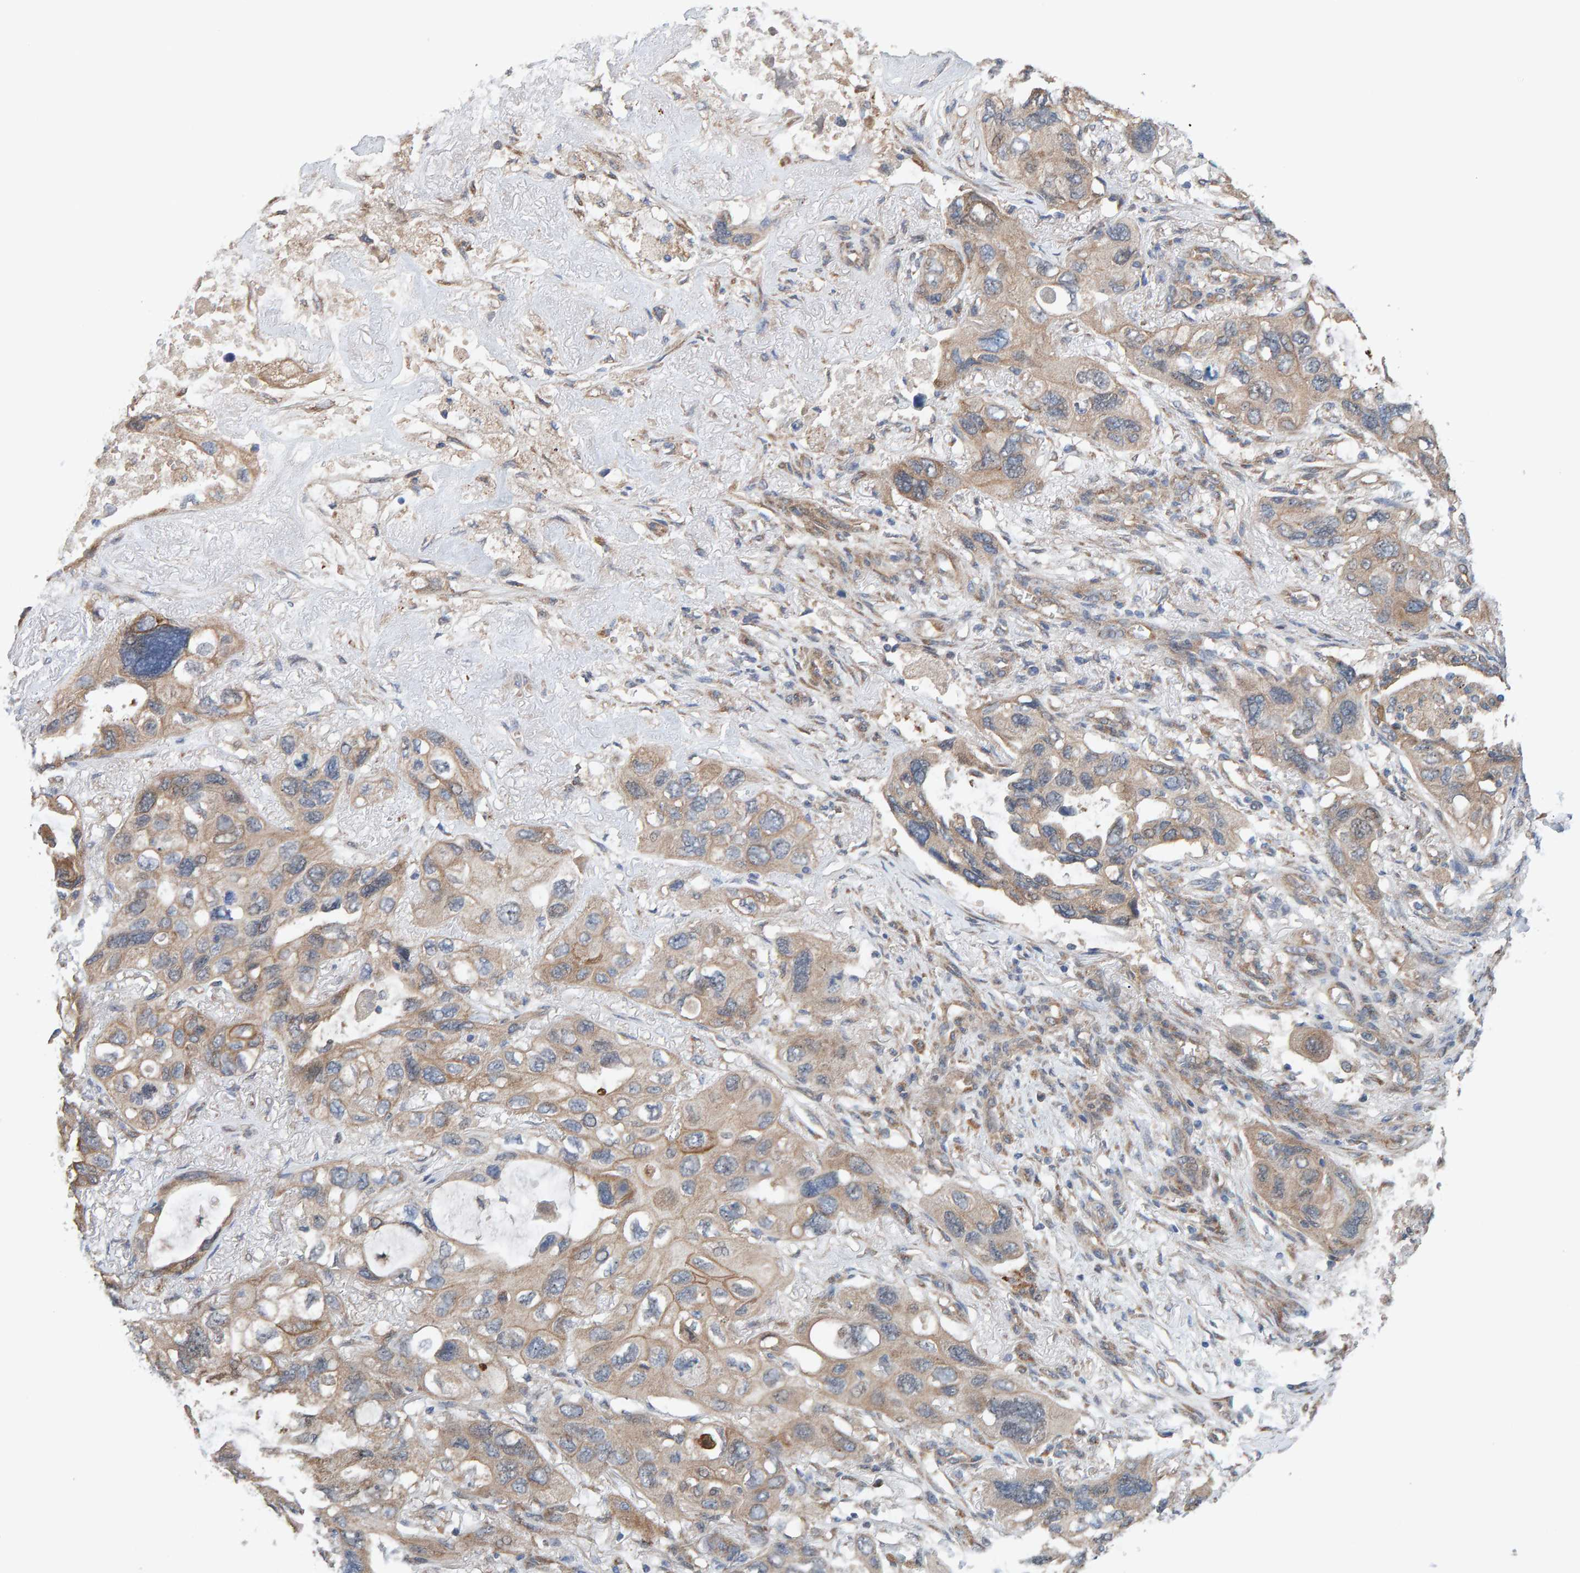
{"staining": {"intensity": "weak", "quantity": ">75%", "location": "cytoplasmic/membranous"}, "tissue": "lung cancer", "cell_type": "Tumor cells", "image_type": "cancer", "snomed": [{"axis": "morphology", "description": "Squamous cell carcinoma, NOS"}, {"axis": "topography", "description": "Lung"}], "caption": "Weak cytoplasmic/membranous staining for a protein is seen in about >75% of tumor cells of lung cancer (squamous cell carcinoma) using immunohistochemistry (IHC).", "gene": "LRSAM1", "patient": {"sex": "female", "age": 73}}